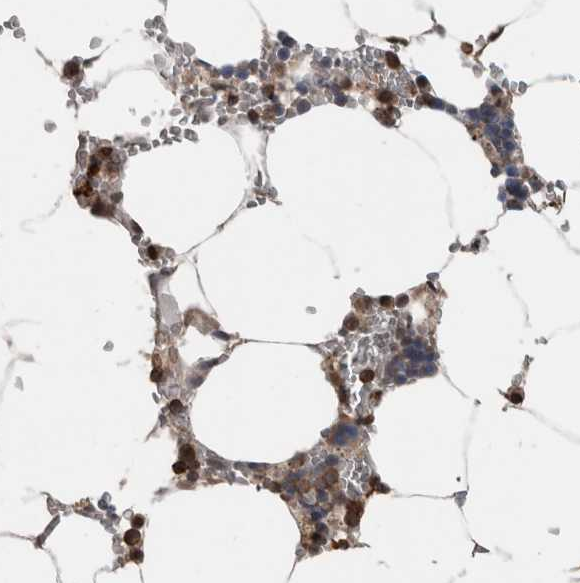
{"staining": {"intensity": "moderate", "quantity": "25%-75%", "location": "nuclear"}, "tissue": "bone marrow", "cell_type": "Hematopoietic cells", "image_type": "normal", "snomed": [{"axis": "morphology", "description": "Normal tissue, NOS"}, {"axis": "topography", "description": "Bone marrow"}], "caption": "Protein analysis of normal bone marrow demonstrates moderate nuclear positivity in approximately 25%-75% of hematopoietic cells.", "gene": "MAFF", "patient": {"sex": "male", "age": 70}}